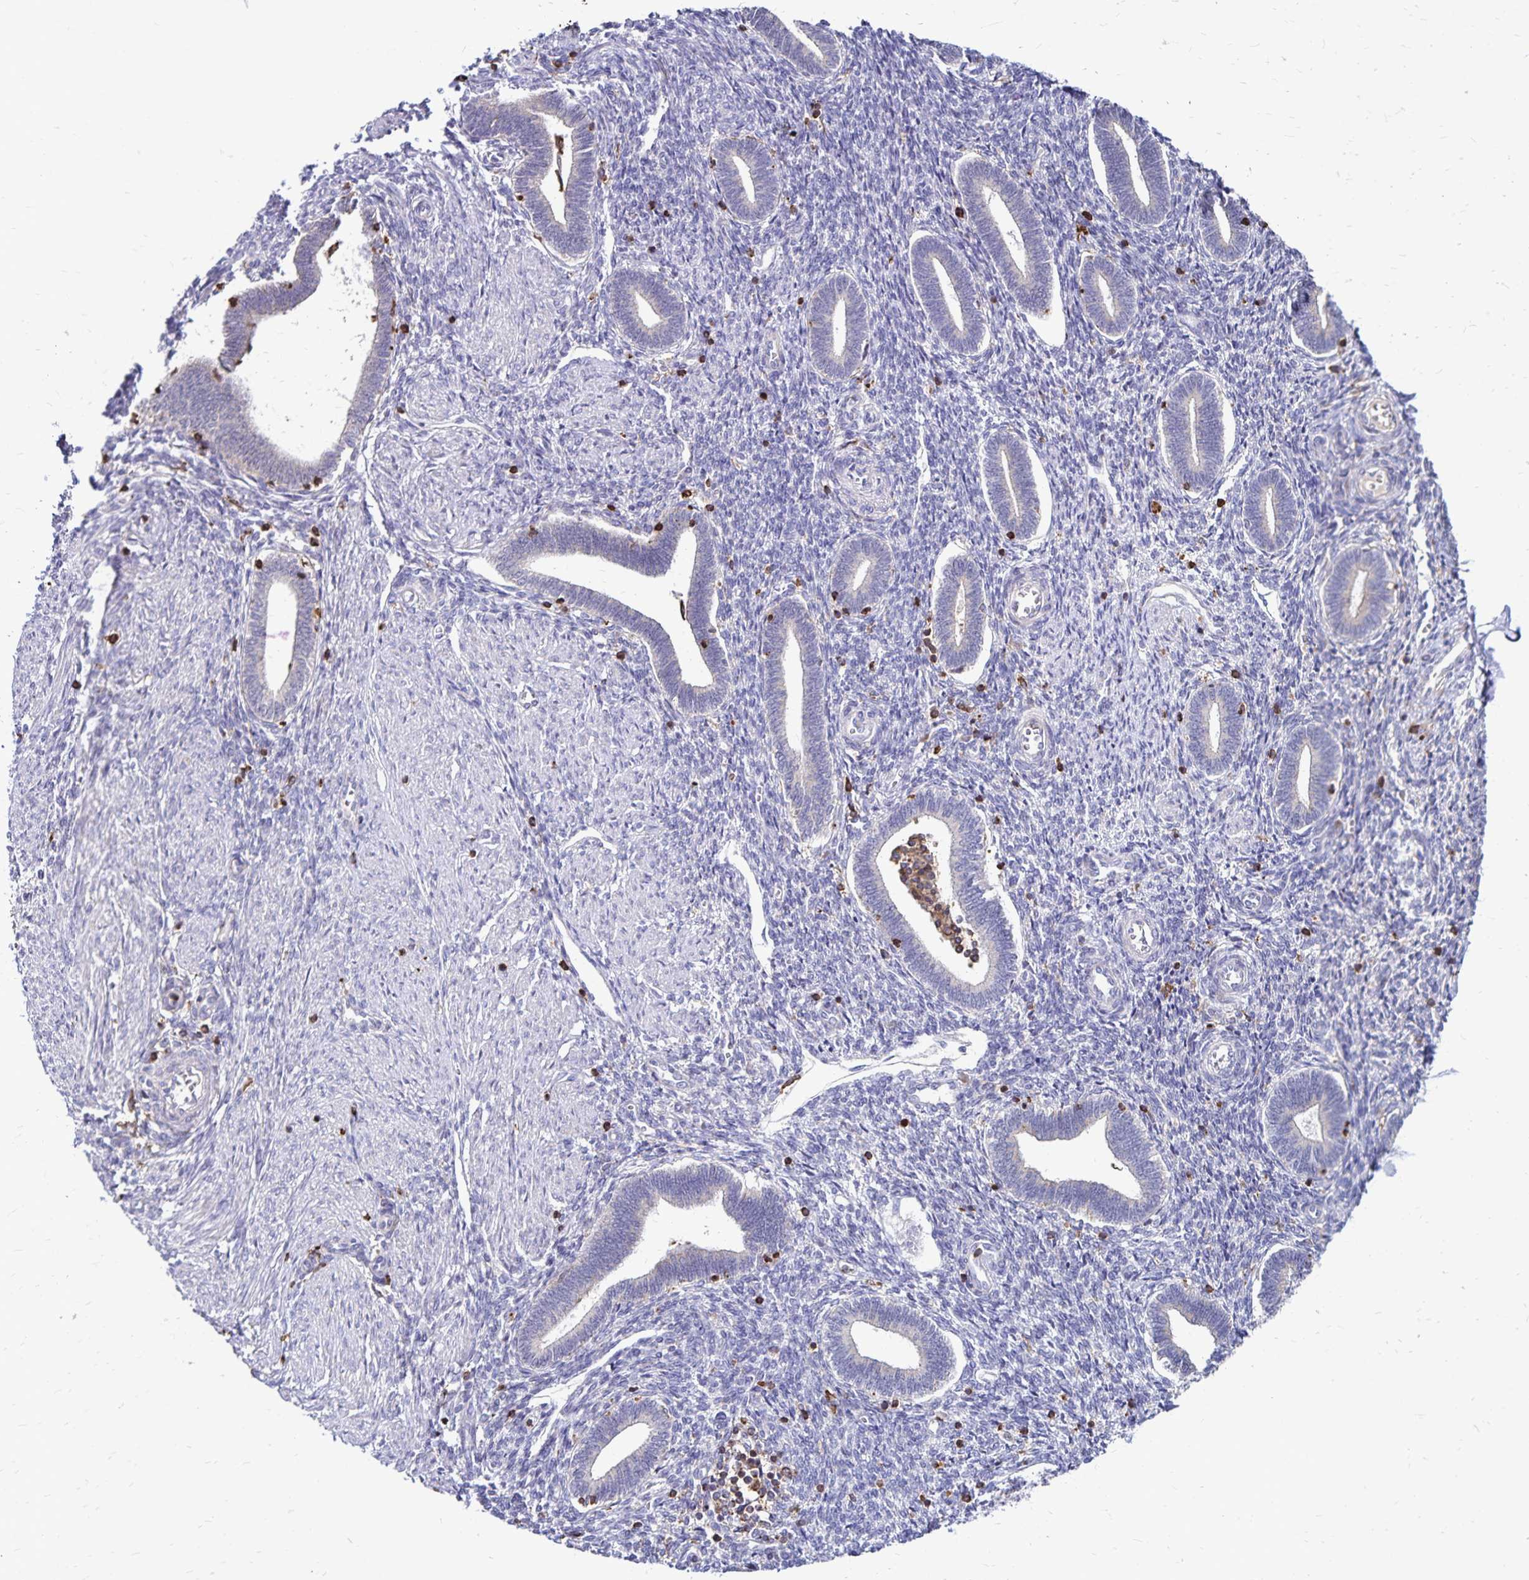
{"staining": {"intensity": "negative", "quantity": "none", "location": "none"}, "tissue": "endometrium", "cell_type": "Cells in endometrial stroma", "image_type": "normal", "snomed": [{"axis": "morphology", "description": "Normal tissue, NOS"}, {"axis": "topography", "description": "Endometrium"}], "caption": "Immunohistochemistry of unremarkable human endometrium displays no staining in cells in endometrial stroma.", "gene": "NAGPA", "patient": {"sex": "female", "age": 42}}